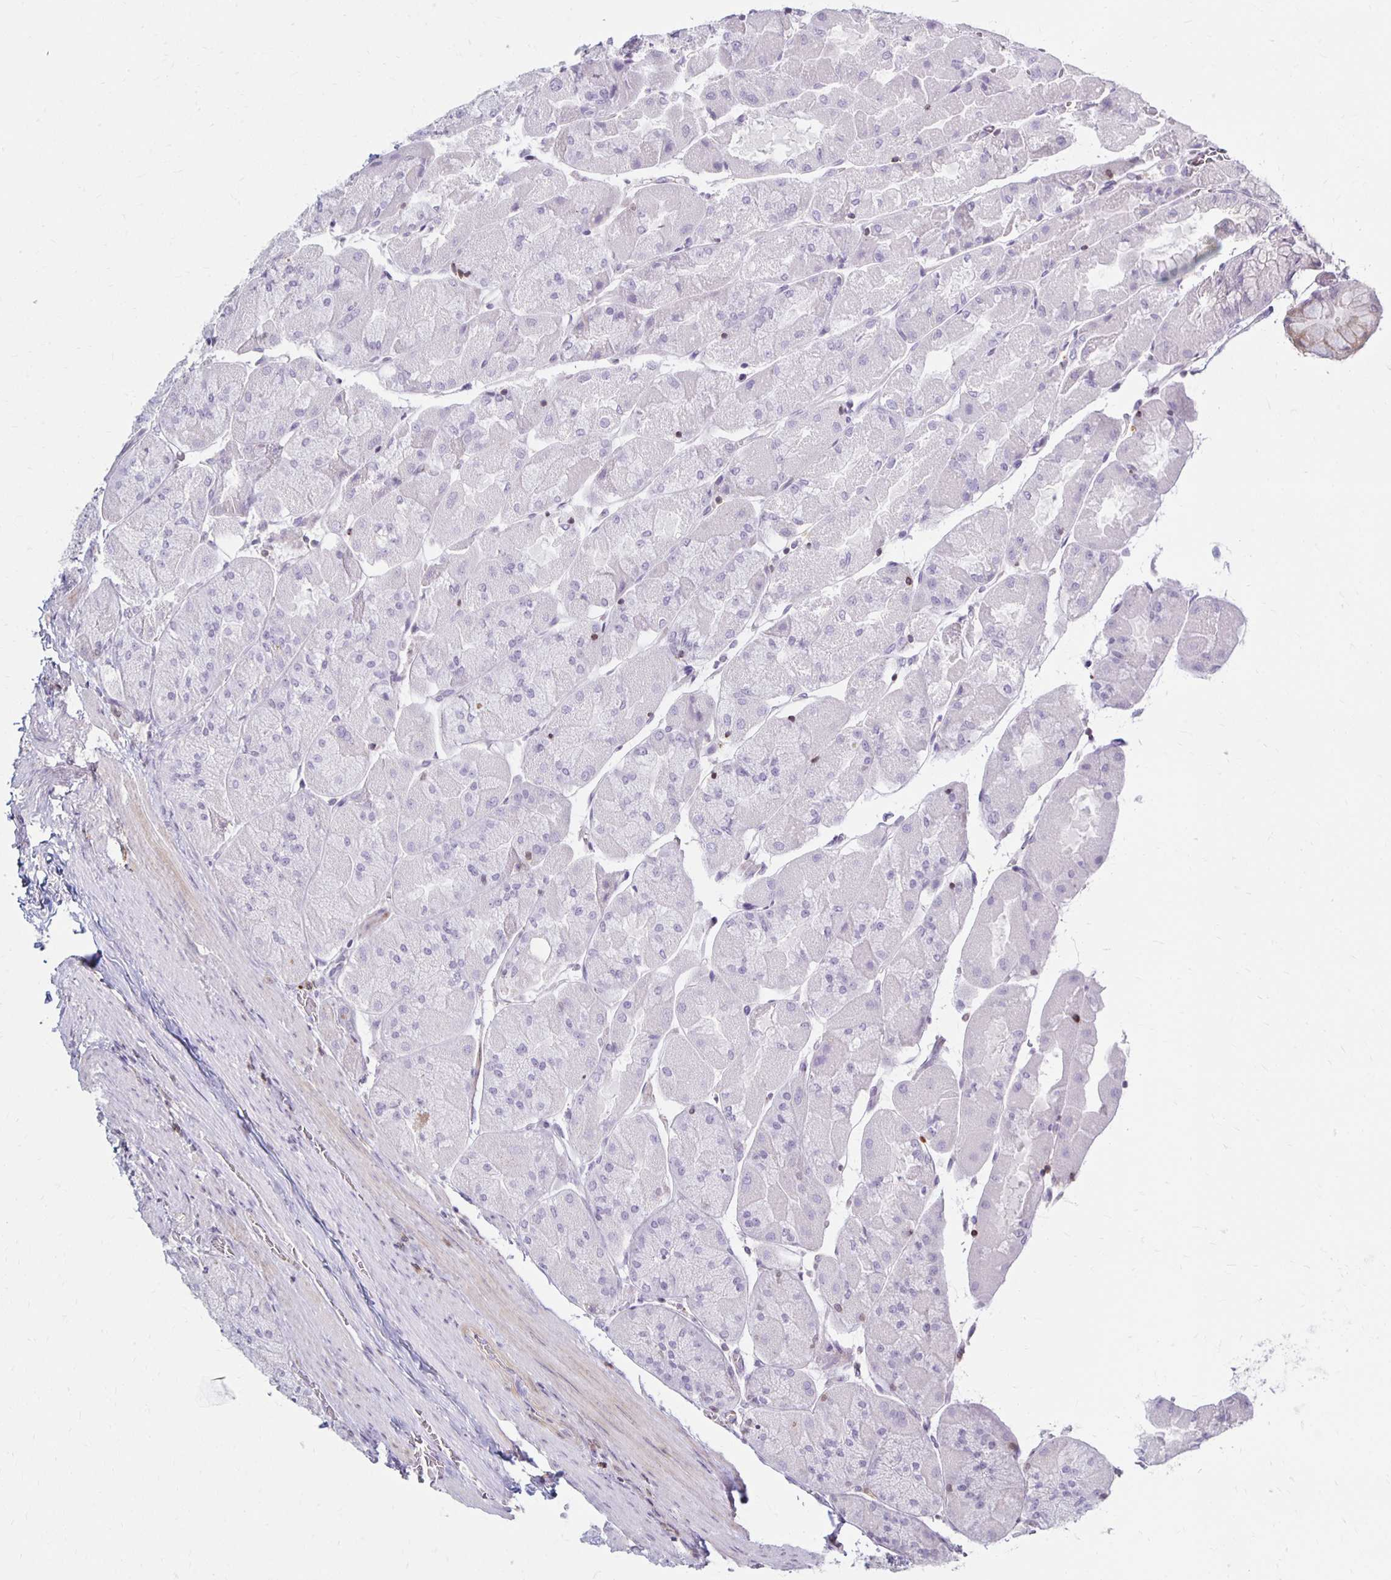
{"staining": {"intensity": "negative", "quantity": "none", "location": "none"}, "tissue": "stomach", "cell_type": "Glandular cells", "image_type": "normal", "snomed": [{"axis": "morphology", "description": "Normal tissue, NOS"}, {"axis": "topography", "description": "Stomach"}], "caption": "Stomach stained for a protein using immunohistochemistry shows no expression glandular cells.", "gene": "CCL21", "patient": {"sex": "female", "age": 61}}